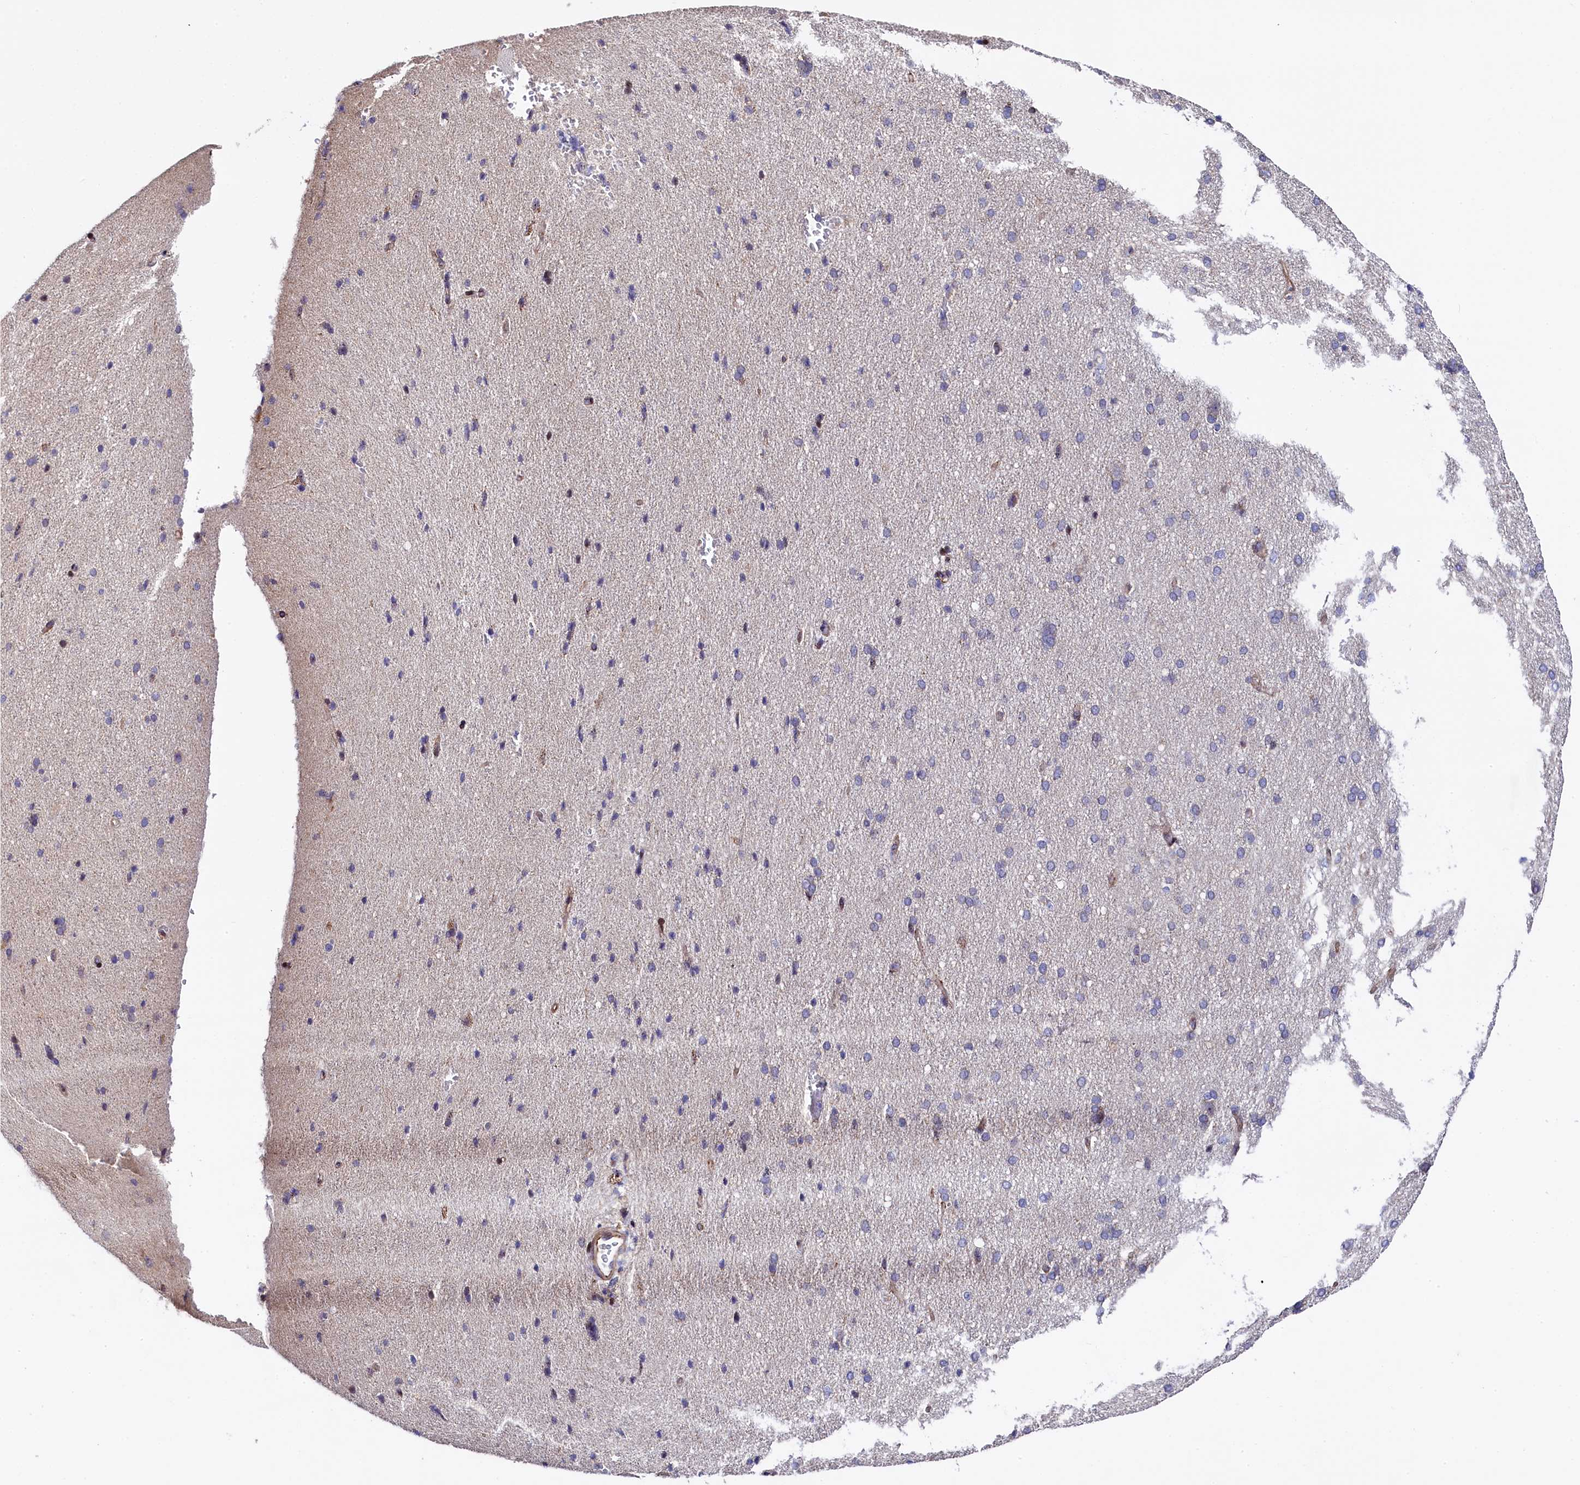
{"staining": {"intensity": "moderate", "quantity": ">75%", "location": "cytoplasmic/membranous"}, "tissue": "cerebral cortex", "cell_type": "Endothelial cells", "image_type": "normal", "snomed": [{"axis": "morphology", "description": "Normal tissue, NOS"}, {"axis": "topography", "description": "Cerebral cortex"}], "caption": "A brown stain labels moderate cytoplasmic/membranous positivity of a protein in endothelial cells of unremarkable cerebral cortex. Ihc stains the protein in brown and the nuclei are stained blue.", "gene": "TGDS", "patient": {"sex": "male", "age": 62}}